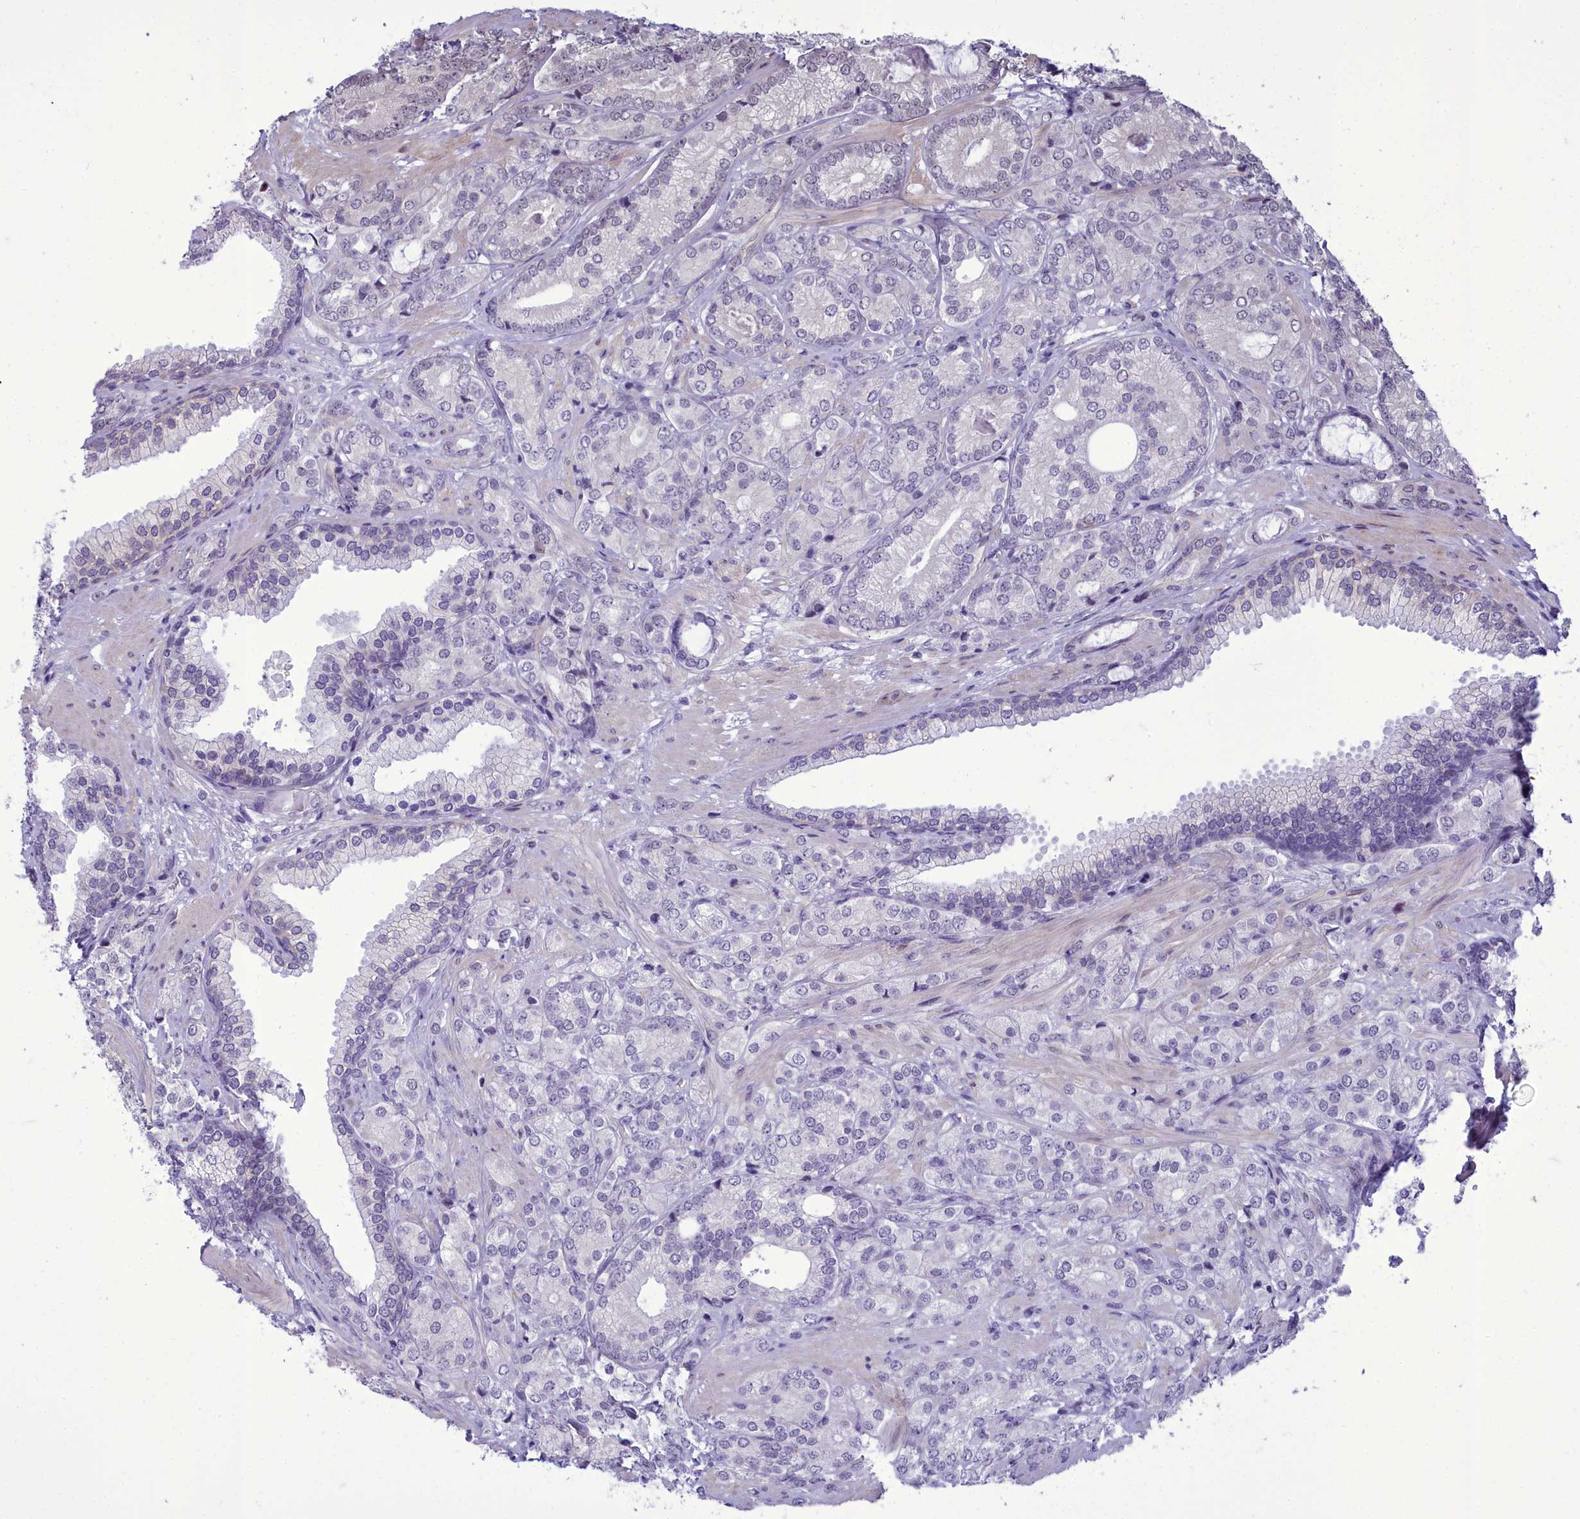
{"staining": {"intensity": "negative", "quantity": "none", "location": "none"}, "tissue": "prostate cancer", "cell_type": "Tumor cells", "image_type": "cancer", "snomed": [{"axis": "morphology", "description": "Adenocarcinoma, High grade"}, {"axis": "topography", "description": "Prostate"}], "caption": "Immunohistochemical staining of adenocarcinoma (high-grade) (prostate) displays no significant staining in tumor cells. The staining was performed using DAB to visualize the protein expression in brown, while the nuclei were stained in blue with hematoxylin (Magnification: 20x).", "gene": "CEACAM19", "patient": {"sex": "male", "age": 60}}